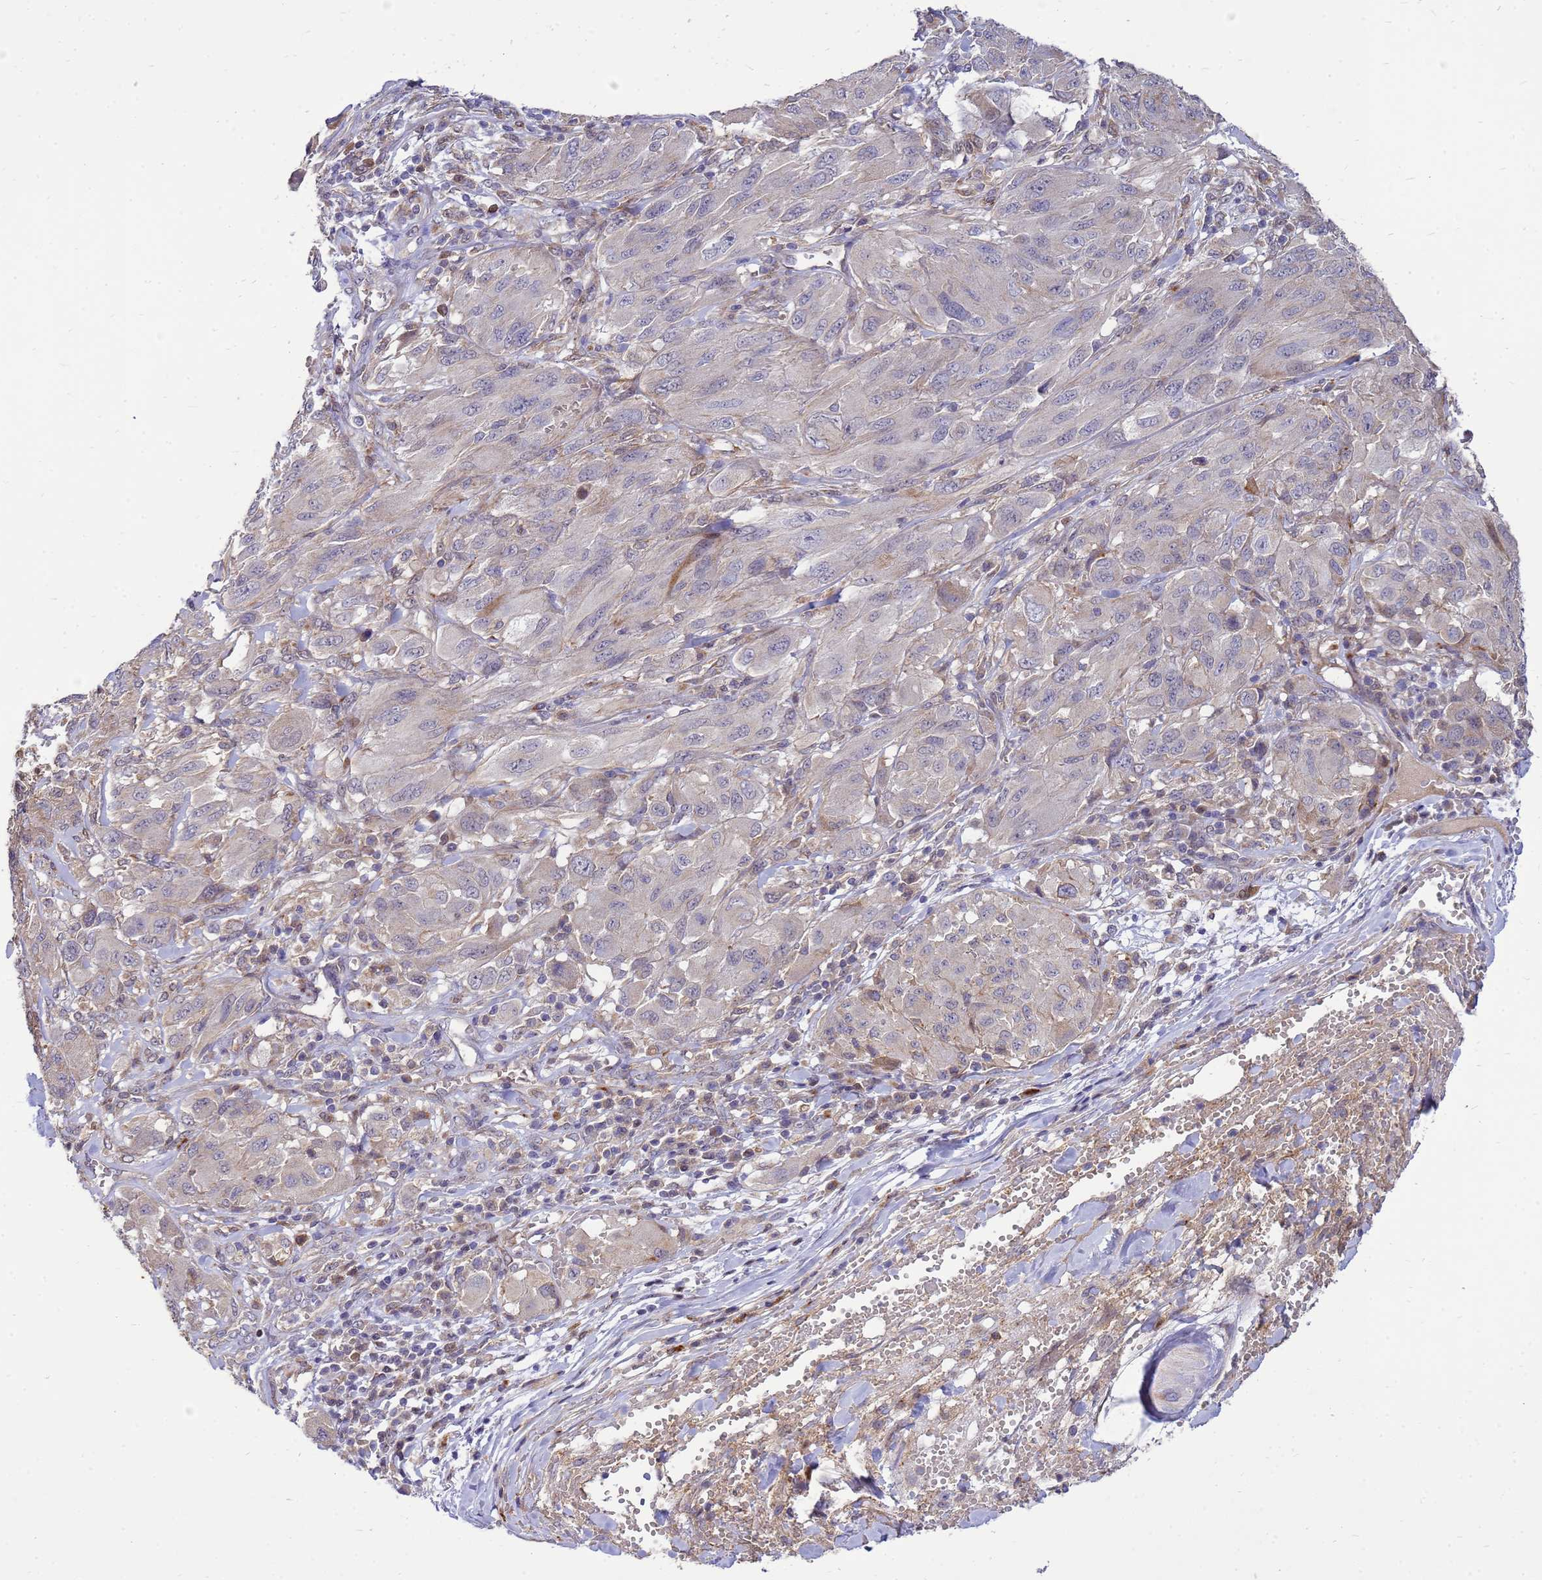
{"staining": {"intensity": "negative", "quantity": "none", "location": "none"}, "tissue": "melanoma", "cell_type": "Tumor cells", "image_type": "cancer", "snomed": [{"axis": "morphology", "description": "Malignant melanoma, NOS"}, {"axis": "topography", "description": "Skin"}], "caption": "DAB (3,3'-diaminobenzidine) immunohistochemical staining of human melanoma exhibits no significant expression in tumor cells.", "gene": "EIF4EBP3", "patient": {"sex": "female", "age": 91}}